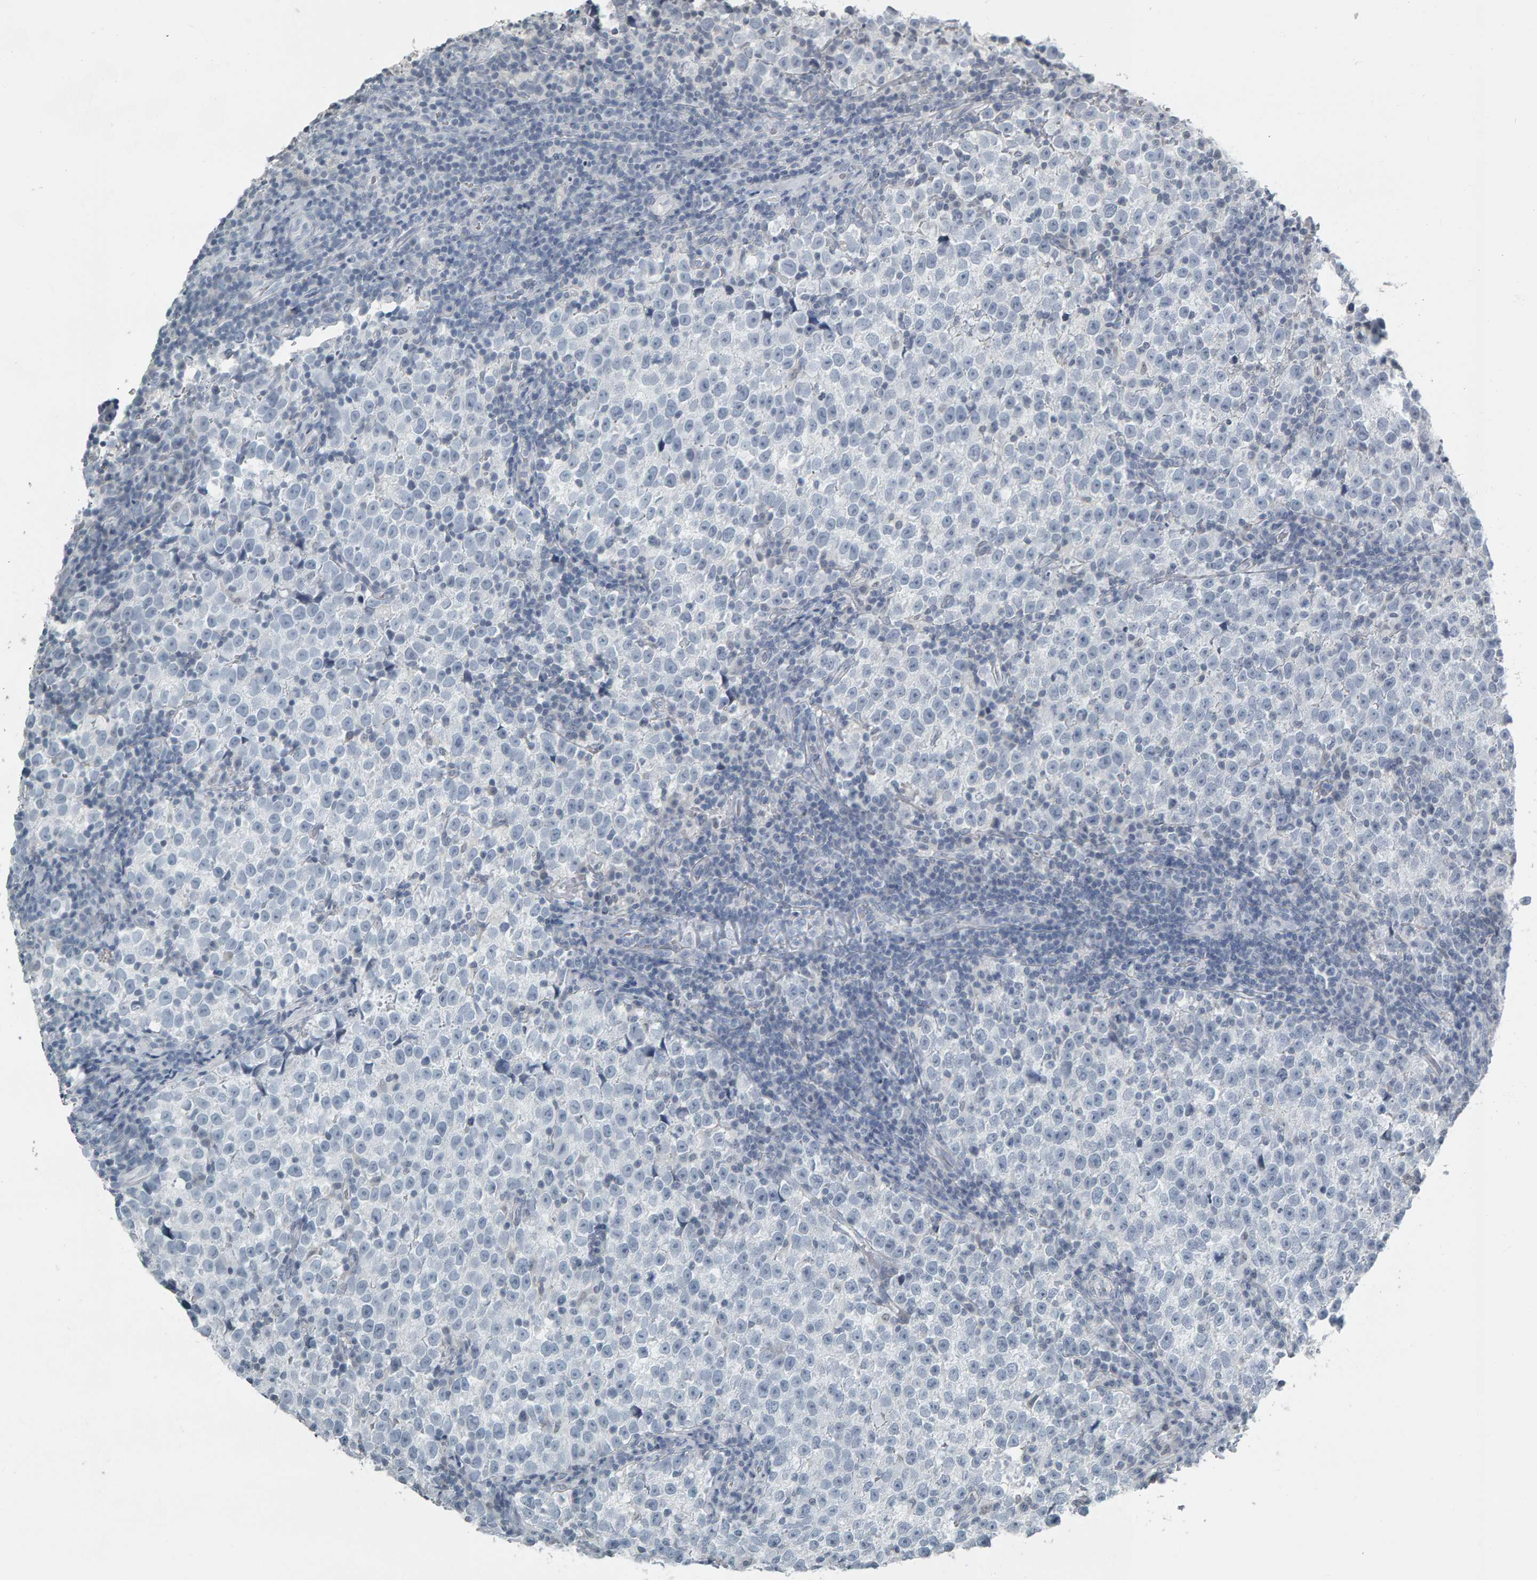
{"staining": {"intensity": "negative", "quantity": "none", "location": "none"}, "tissue": "testis cancer", "cell_type": "Tumor cells", "image_type": "cancer", "snomed": [{"axis": "morphology", "description": "Normal tissue, NOS"}, {"axis": "morphology", "description": "Seminoma, NOS"}, {"axis": "topography", "description": "Testis"}], "caption": "A high-resolution image shows immunohistochemistry staining of seminoma (testis), which demonstrates no significant staining in tumor cells.", "gene": "PYY", "patient": {"sex": "male", "age": 43}}